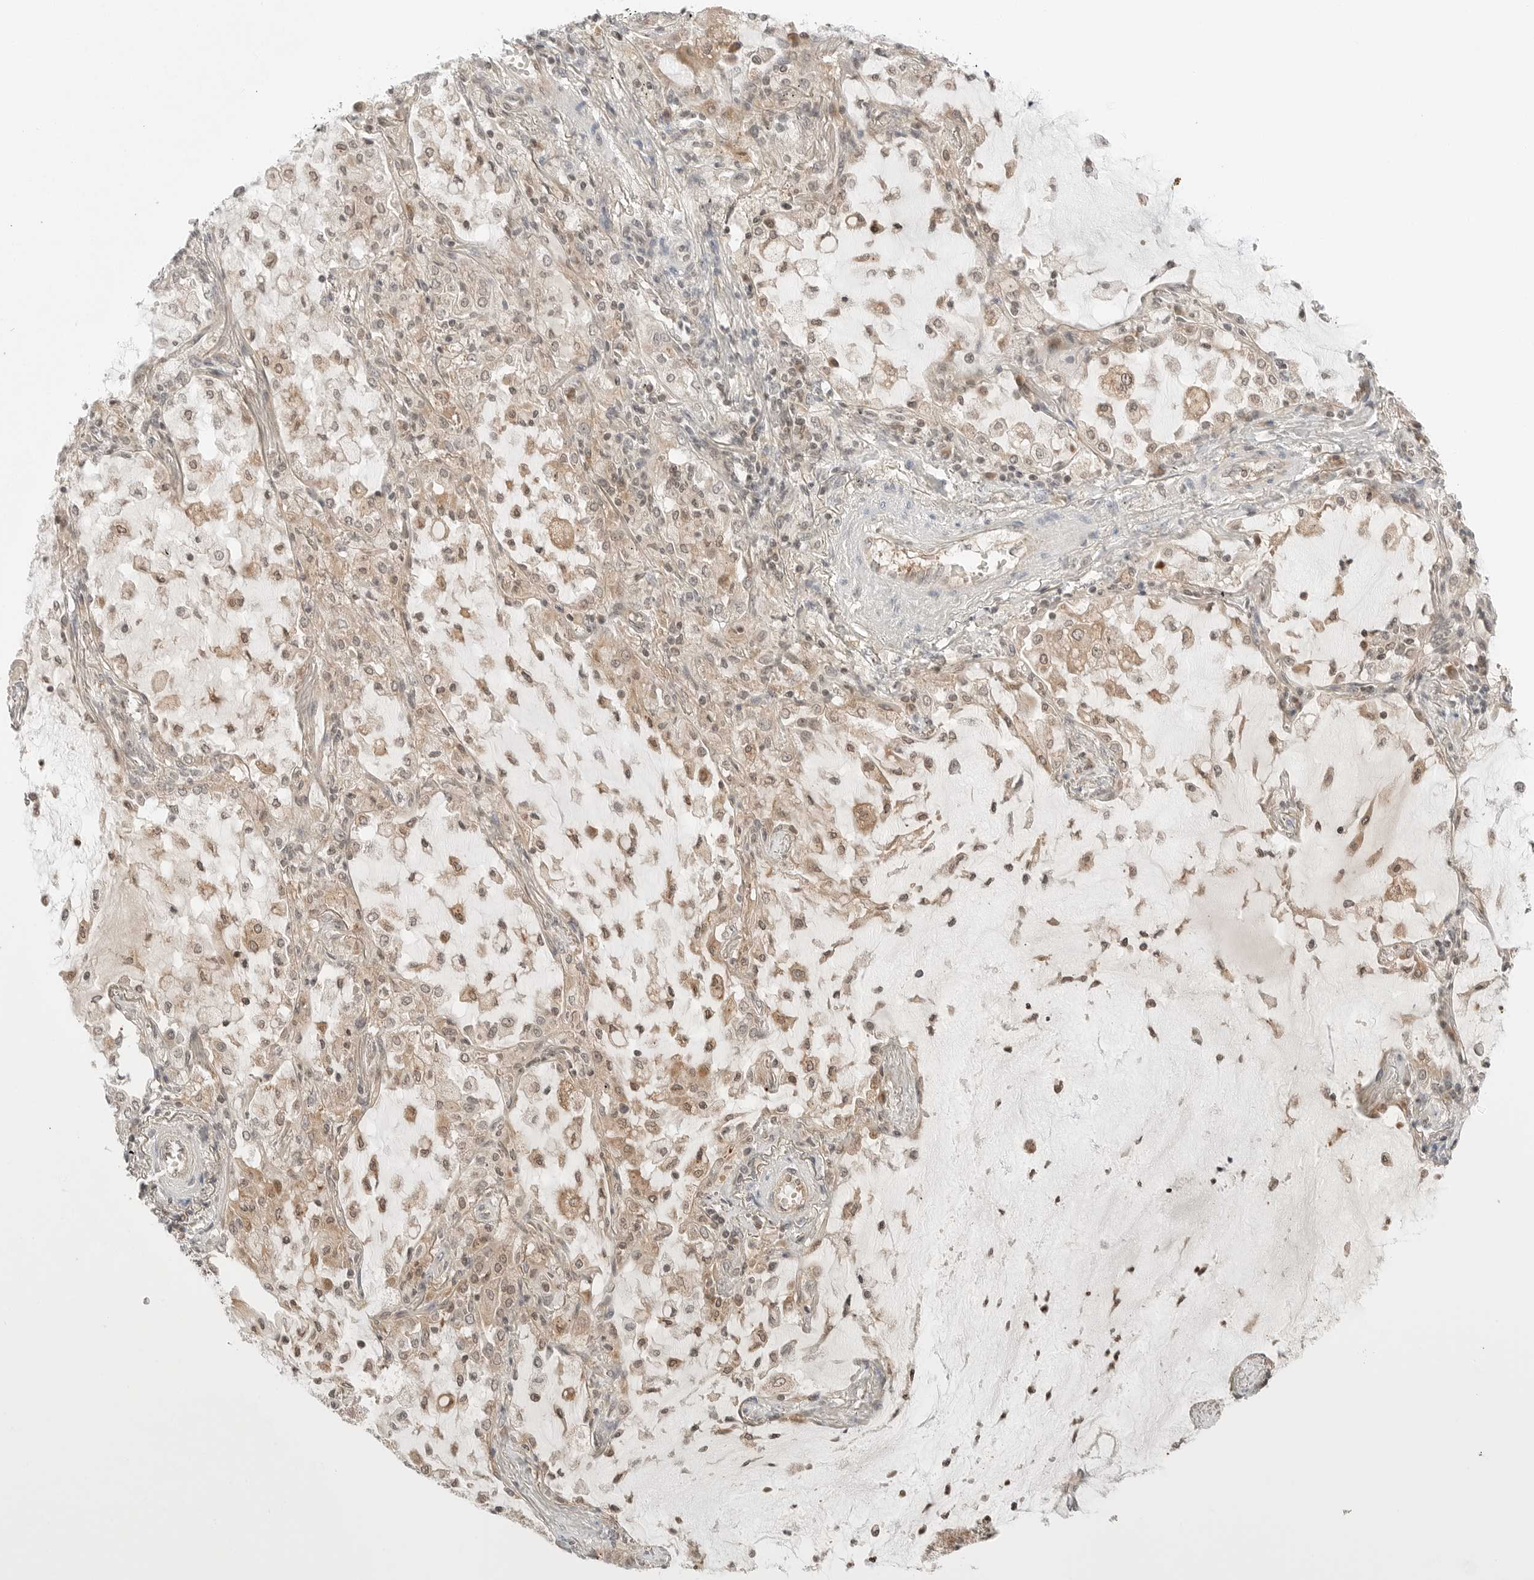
{"staining": {"intensity": "weak", "quantity": ">75%", "location": "cytoplasmic/membranous"}, "tissue": "lung cancer", "cell_type": "Tumor cells", "image_type": "cancer", "snomed": [{"axis": "morphology", "description": "Adenocarcinoma, NOS"}, {"axis": "topography", "description": "Lung"}], "caption": "Immunohistochemistry (IHC) of human adenocarcinoma (lung) displays low levels of weak cytoplasmic/membranous expression in approximately >75% of tumor cells.", "gene": "IQCC", "patient": {"sex": "female", "age": 70}}